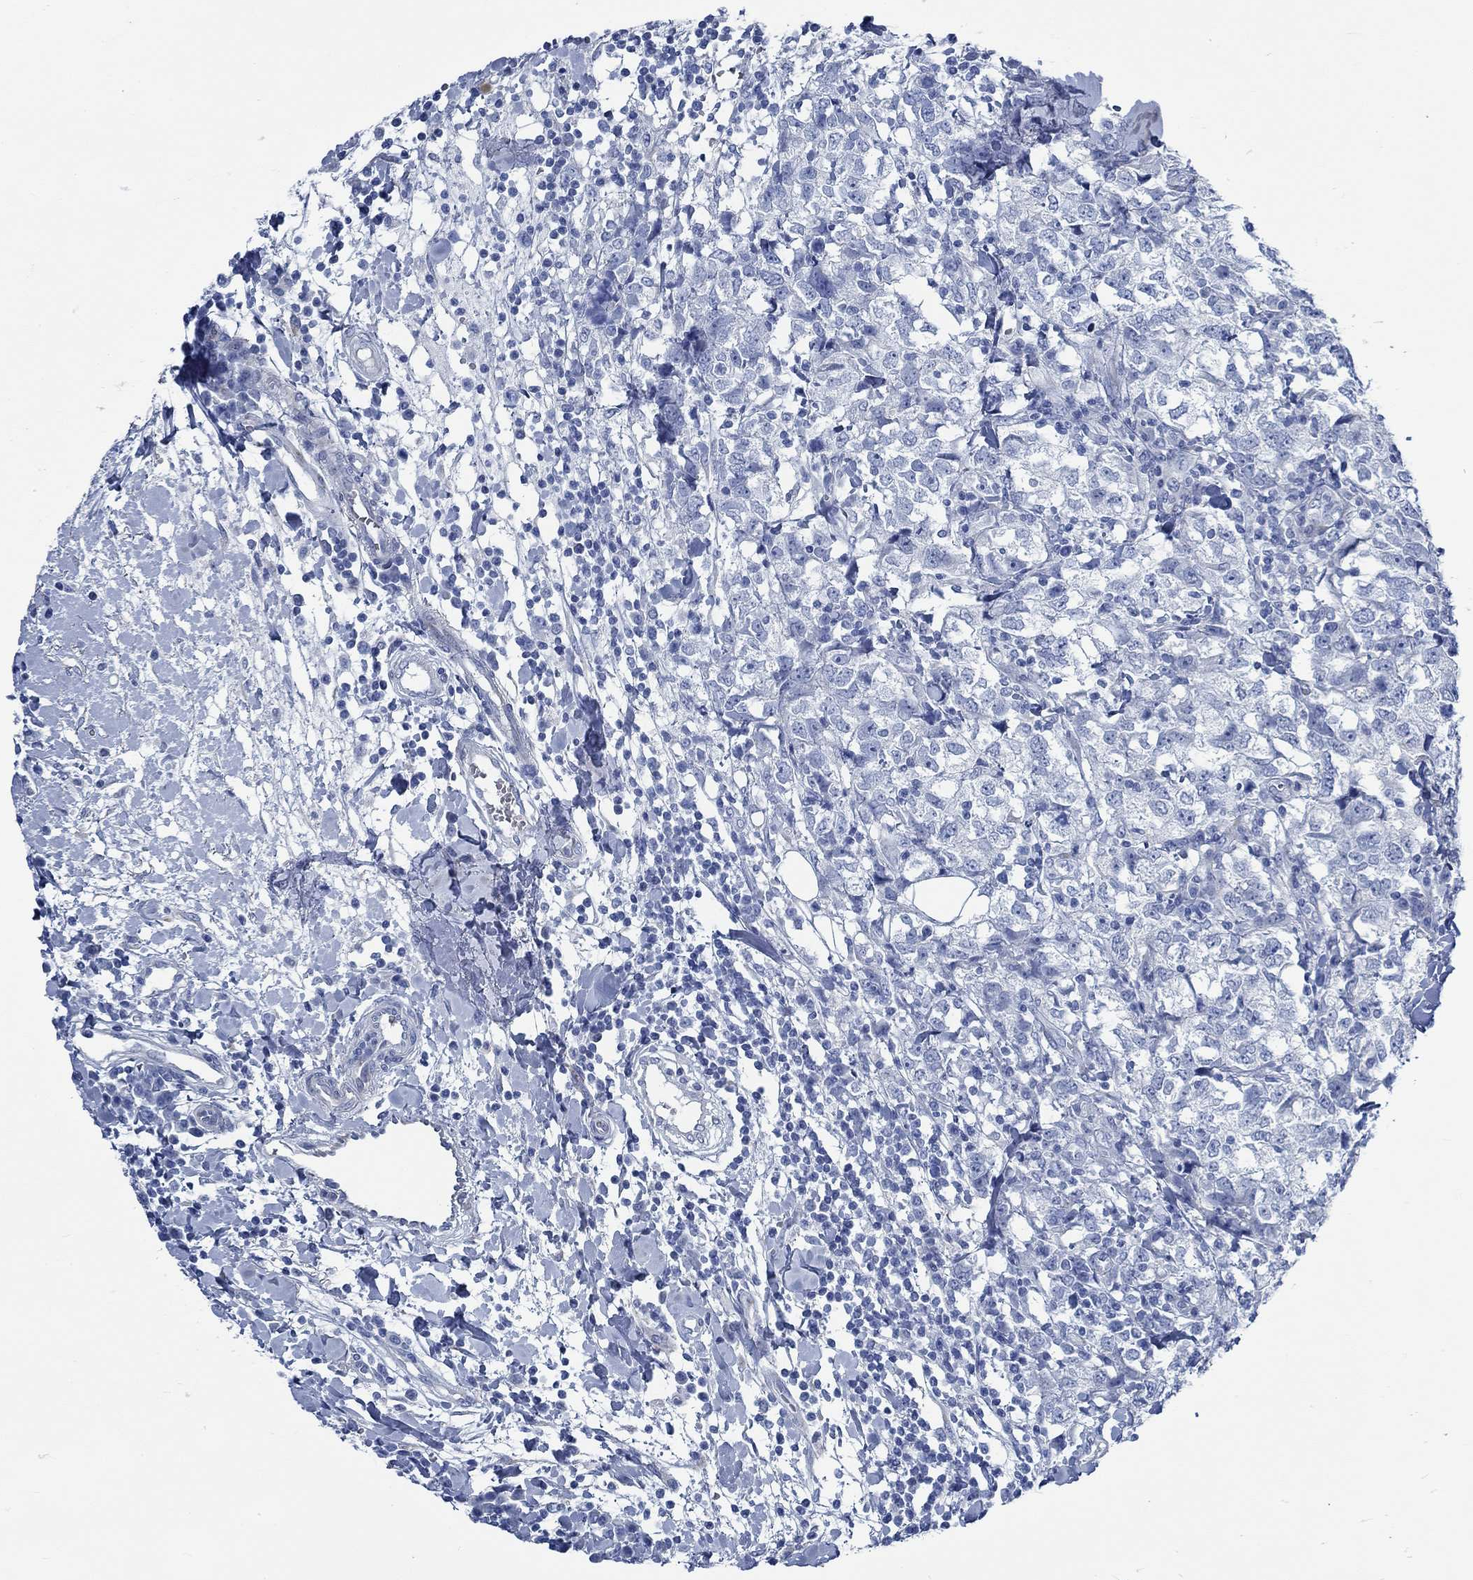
{"staining": {"intensity": "negative", "quantity": "none", "location": "none"}, "tissue": "breast cancer", "cell_type": "Tumor cells", "image_type": "cancer", "snomed": [{"axis": "morphology", "description": "Duct carcinoma"}, {"axis": "topography", "description": "Breast"}], "caption": "Breast invasive ductal carcinoma was stained to show a protein in brown. There is no significant positivity in tumor cells. The staining was performed using DAB (3,3'-diaminobenzidine) to visualize the protein expression in brown, while the nuclei were stained in blue with hematoxylin (Magnification: 20x).", "gene": "SVEP1", "patient": {"sex": "female", "age": 30}}